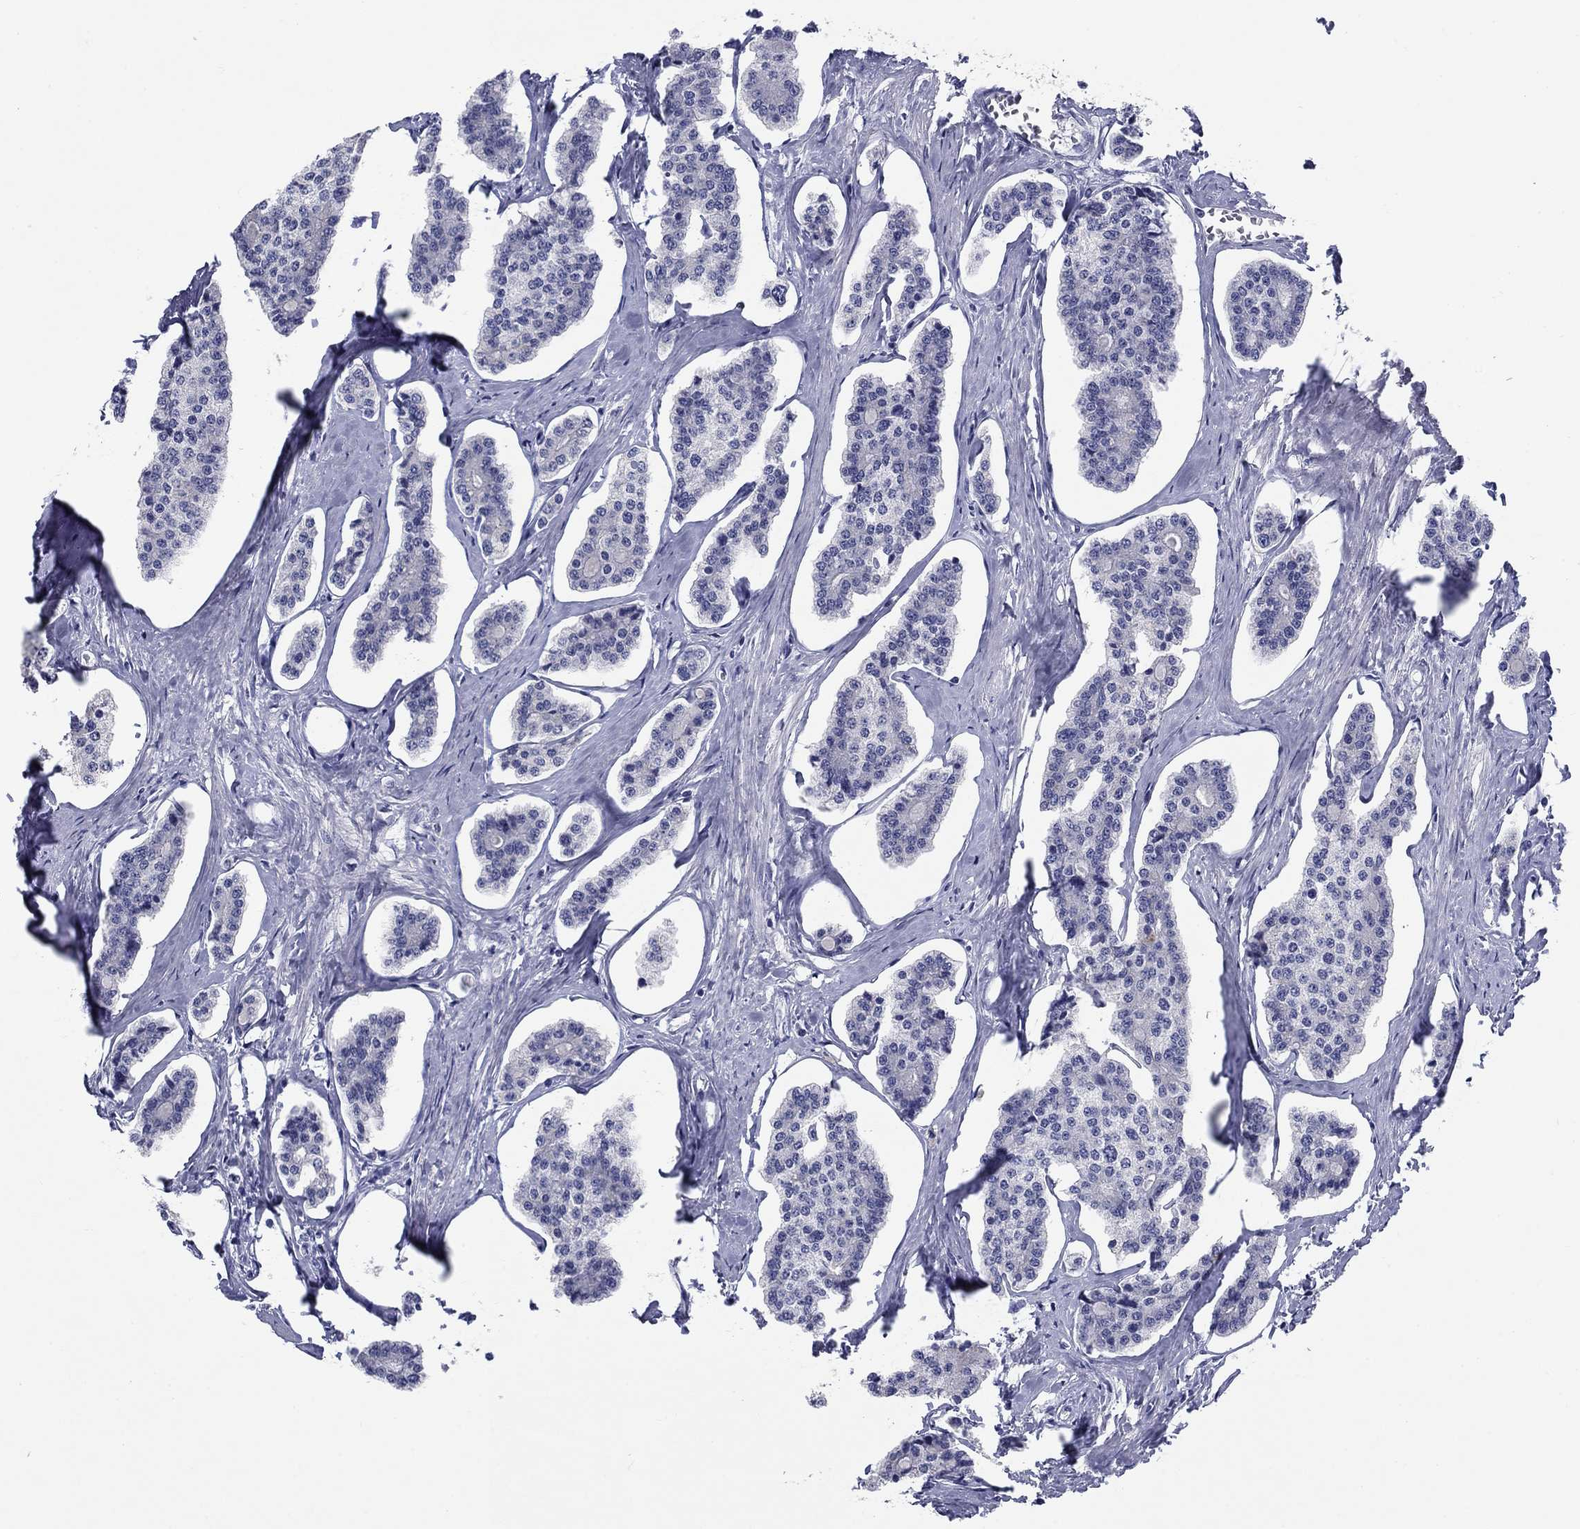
{"staining": {"intensity": "negative", "quantity": "none", "location": "none"}, "tissue": "carcinoid", "cell_type": "Tumor cells", "image_type": "cancer", "snomed": [{"axis": "morphology", "description": "Carcinoid, malignant, NOS"}, {"axis": "topography", "description": "Small intestine"}], "caption": "Tumor cells are negative for brown protein staining in carcinoid. The staining was performed using DAB (3,3'-diaminobenzidine) to visualize the protein expression in brown, while the nuclei were stained in blue with hematoxylin (Magnification: 20x).", "gene": "PRKCG", "patient": {"sex": "female", "age": 65}}